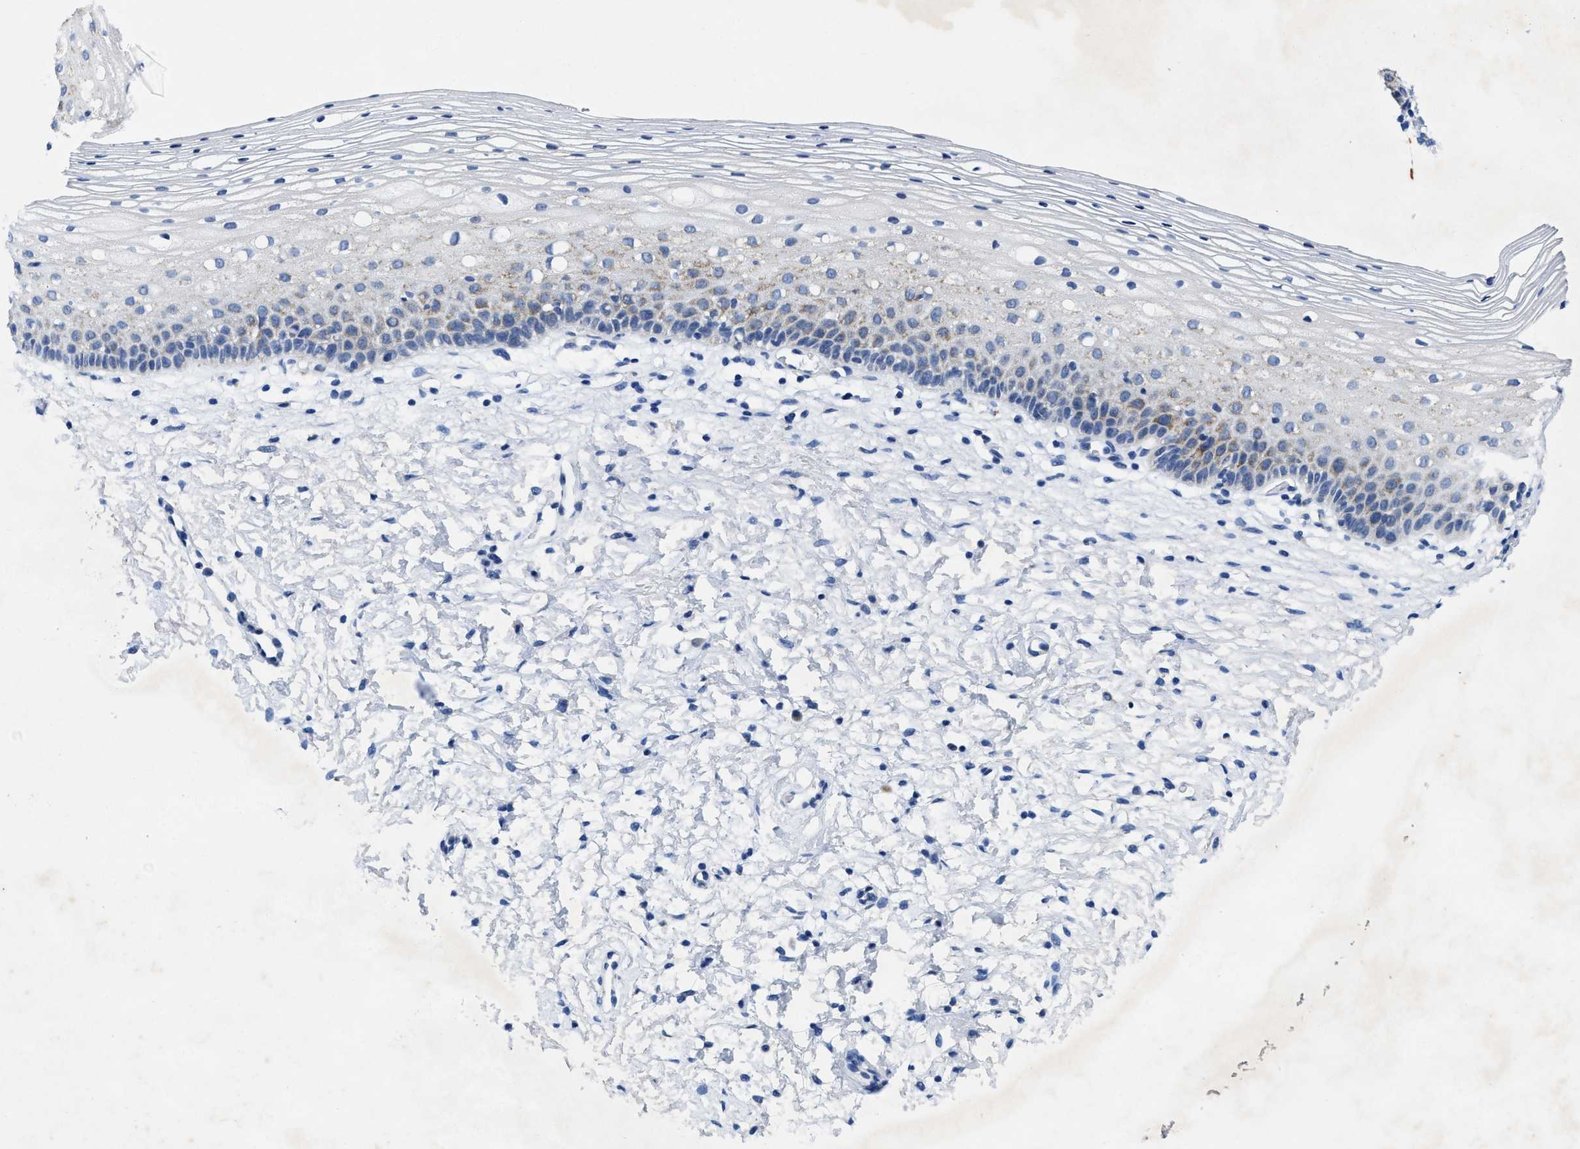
{"staining": {"intensity": "negative", "quantity": "none", "location": "none"}, "tissue": "cervix", "cell_type": "Glandular cells", "image_type": "normal", "snomed": [{"axis": "morphology", "description": "Normal tissue, NOS"}, {"axis": "topography", "description": "Cervix"}], "caption": "A histopathology image of cervix stained for a protein shows no brown staining in glandular cells. Nuclei are stained in blue.", "gene": "TBRG4", "patient": {"sex": "female", "age": 72}}